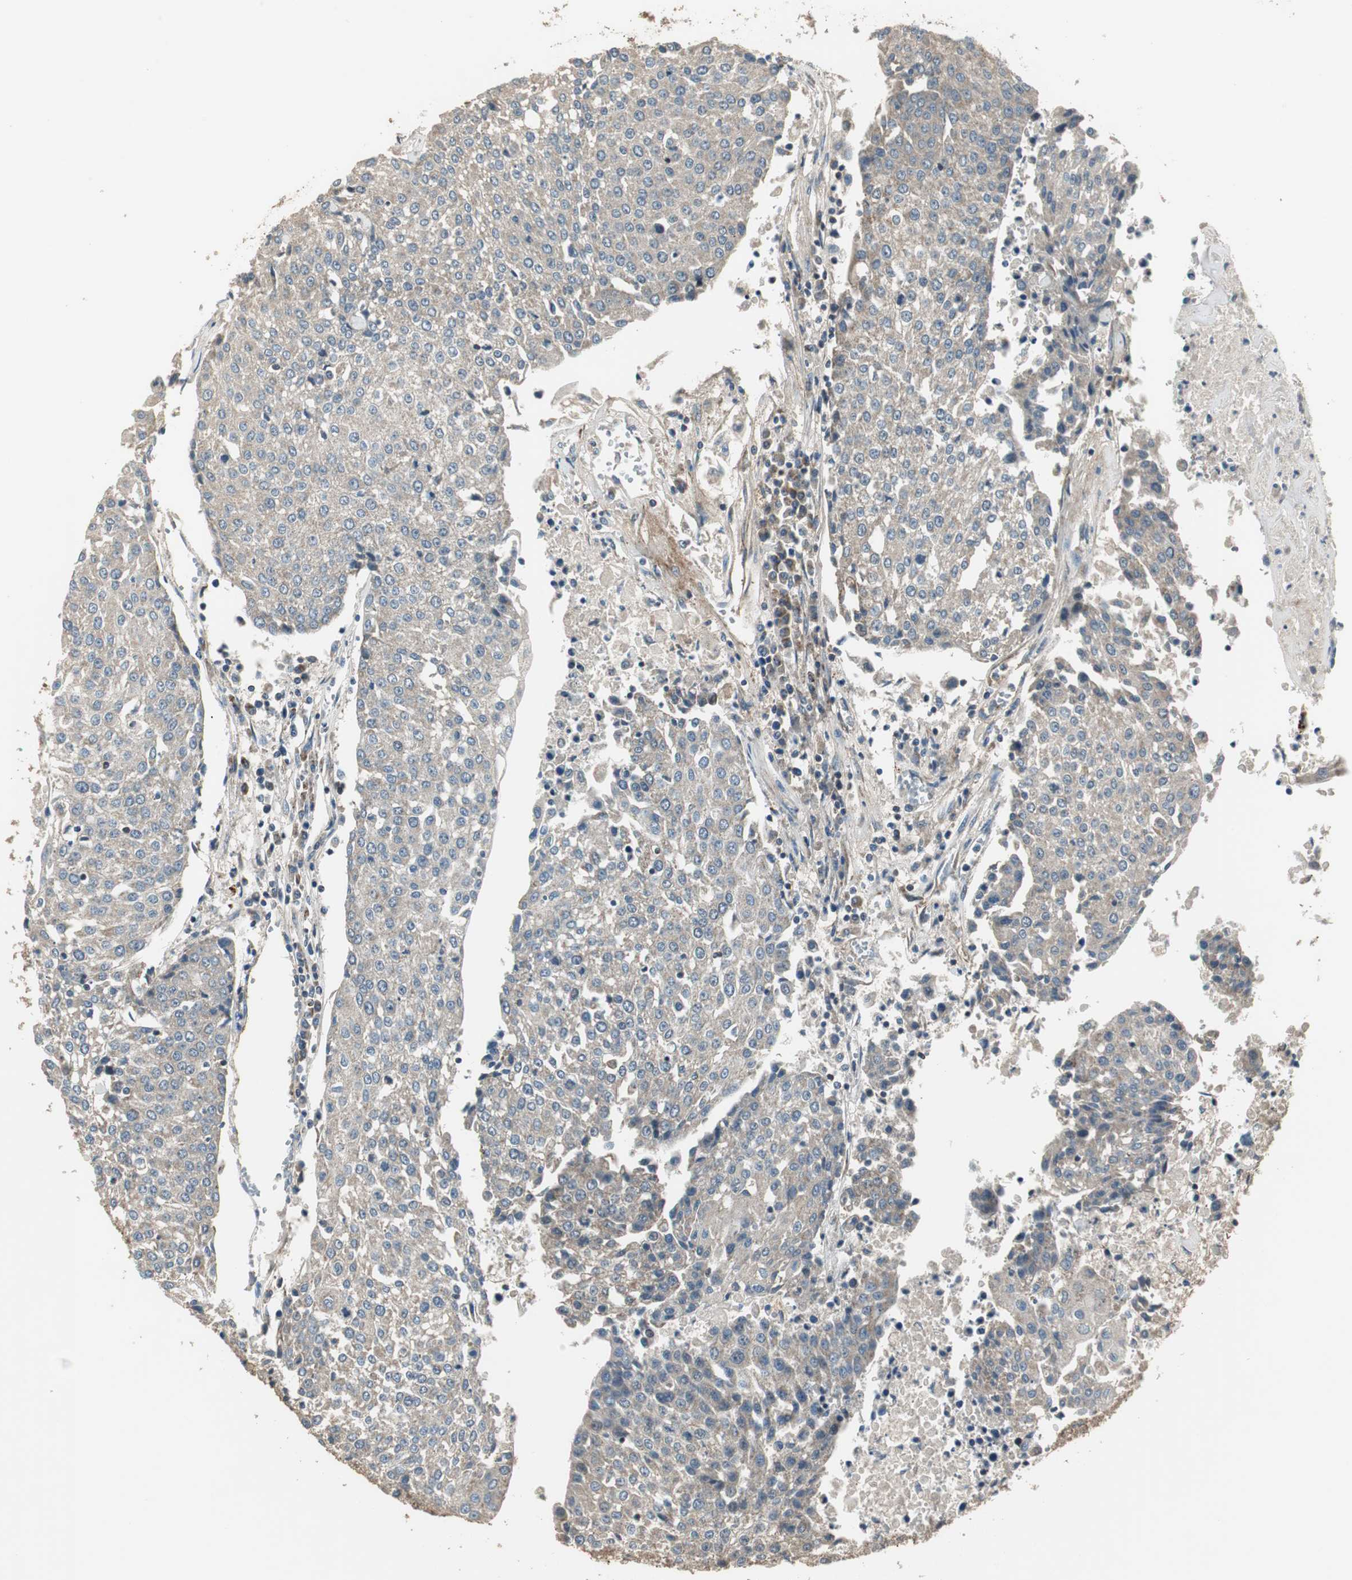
{"staining": {"intensity": "weak", "quantity": ">75%", "location": "cytoplasmic/membranous"}, "tissue": "urothelial cancer", "cell_type": "Tumor cells", "image_type": "cancer", "snomed": [{"axis": "morphology", "description": "Urothelial carcinoma, High grade"}, {"axis": "topography", "description": "Urinary bladder"}], "caption": "Brown immunohistochemical staining in human urothelial cancer demonstrates weak cytoplasmic/membranous expression in approximately >75% of tumor cells.", "gene": "MSTO1", "patient": {"sex": "female", "age": 85}}